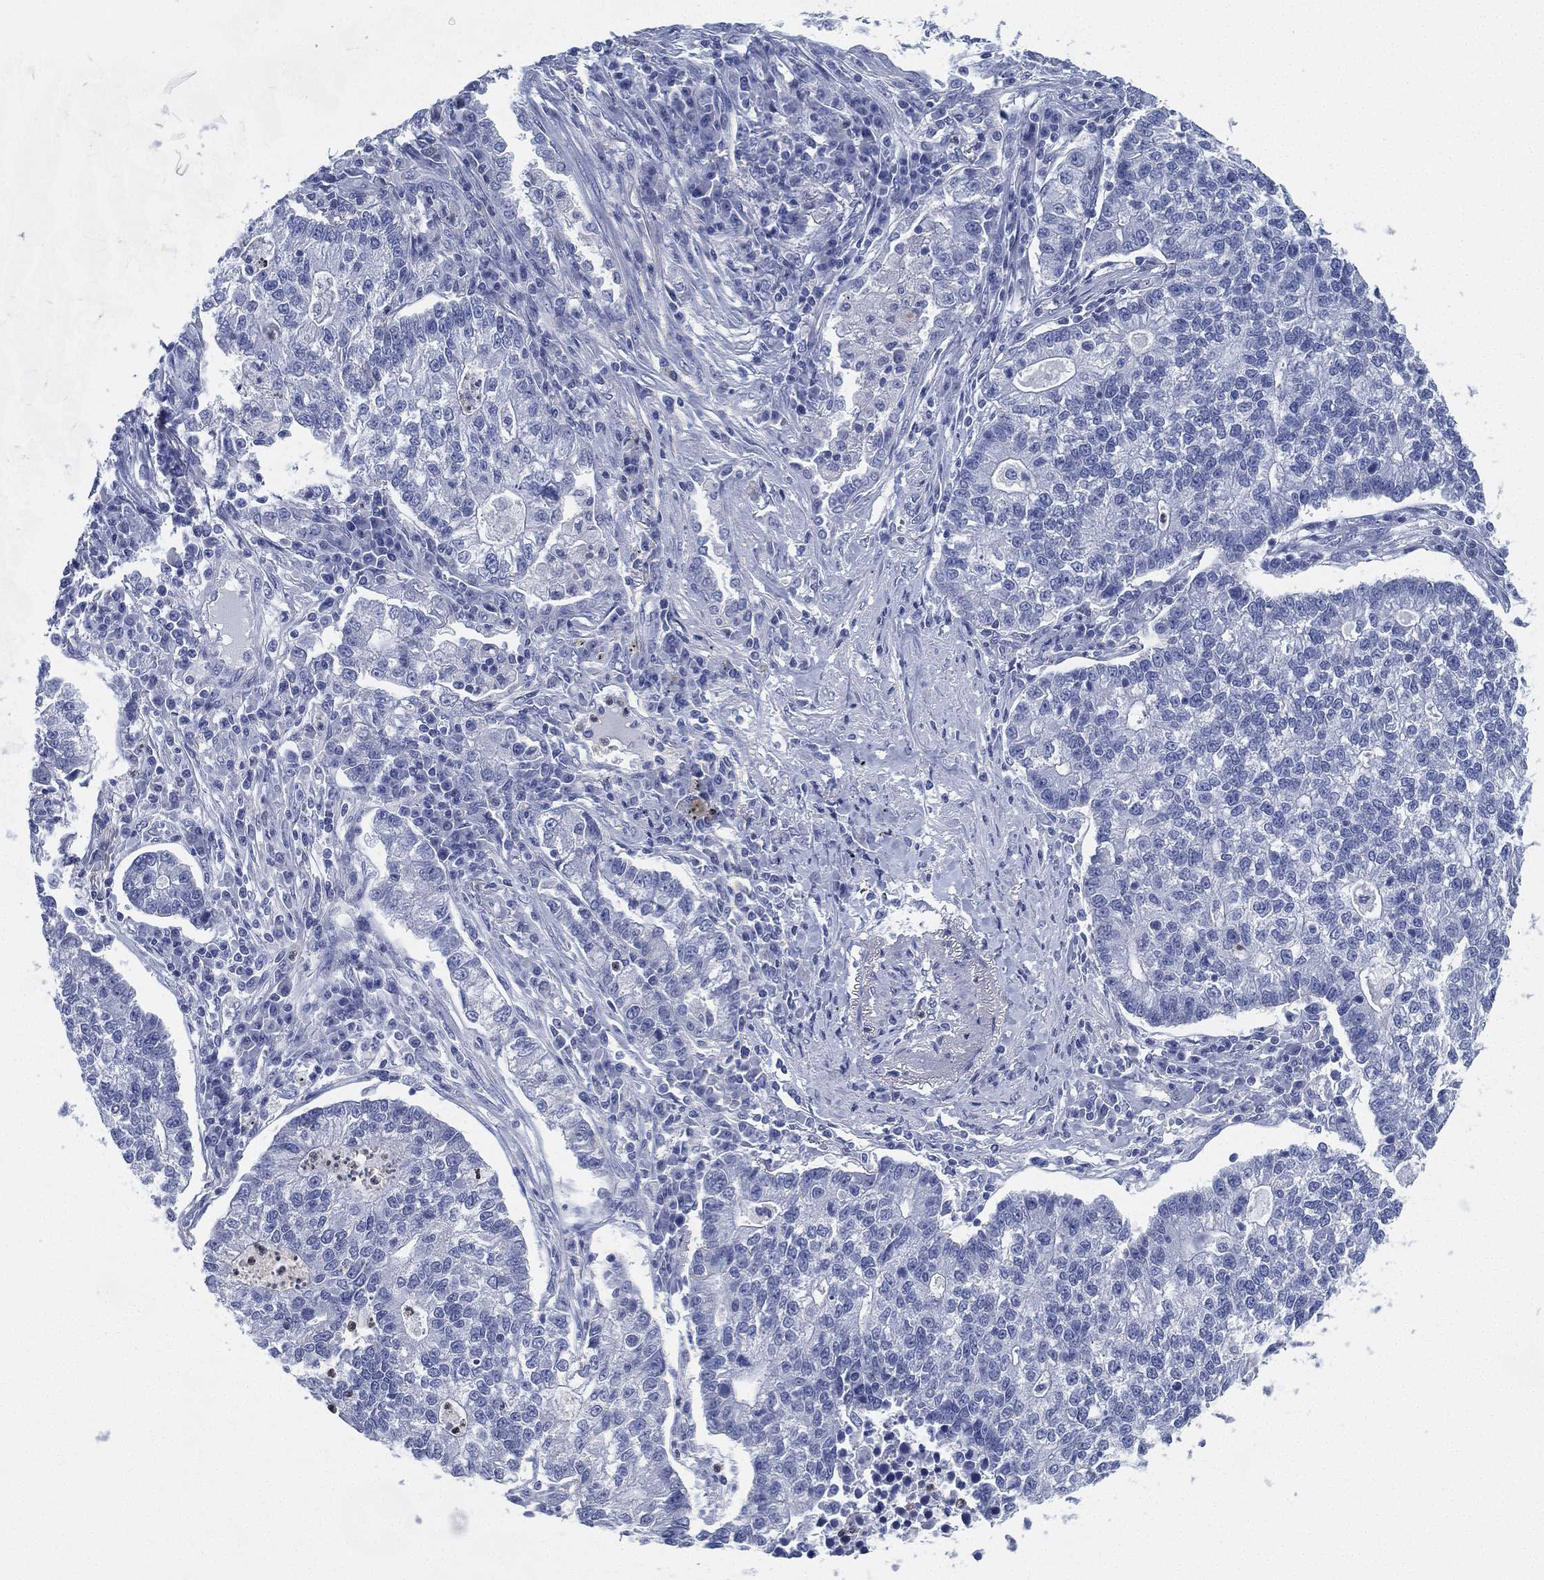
{"staining": {"intensity": "negative", "quantity": "none", "location": "none"}, "tissue": "lung cancer", "cell_type": "Tumor cells", "image_type": "cancer", "snomed": [{"axis": "morphology", "description": "Adenocarcinoma, NOS"}, {"axis": "topography", "description": "Lung"}], "caption": "Immunohistochemistry (IHC) histopathology image of neoplastic tissue: human adenocarcinoma (lung) stained with DAB (3,3'-diaminobenzidine) shows no significant protein staining in tumor cells.", "gene": "DEFB121", "patient": {"sex": "male", "age": 57}}